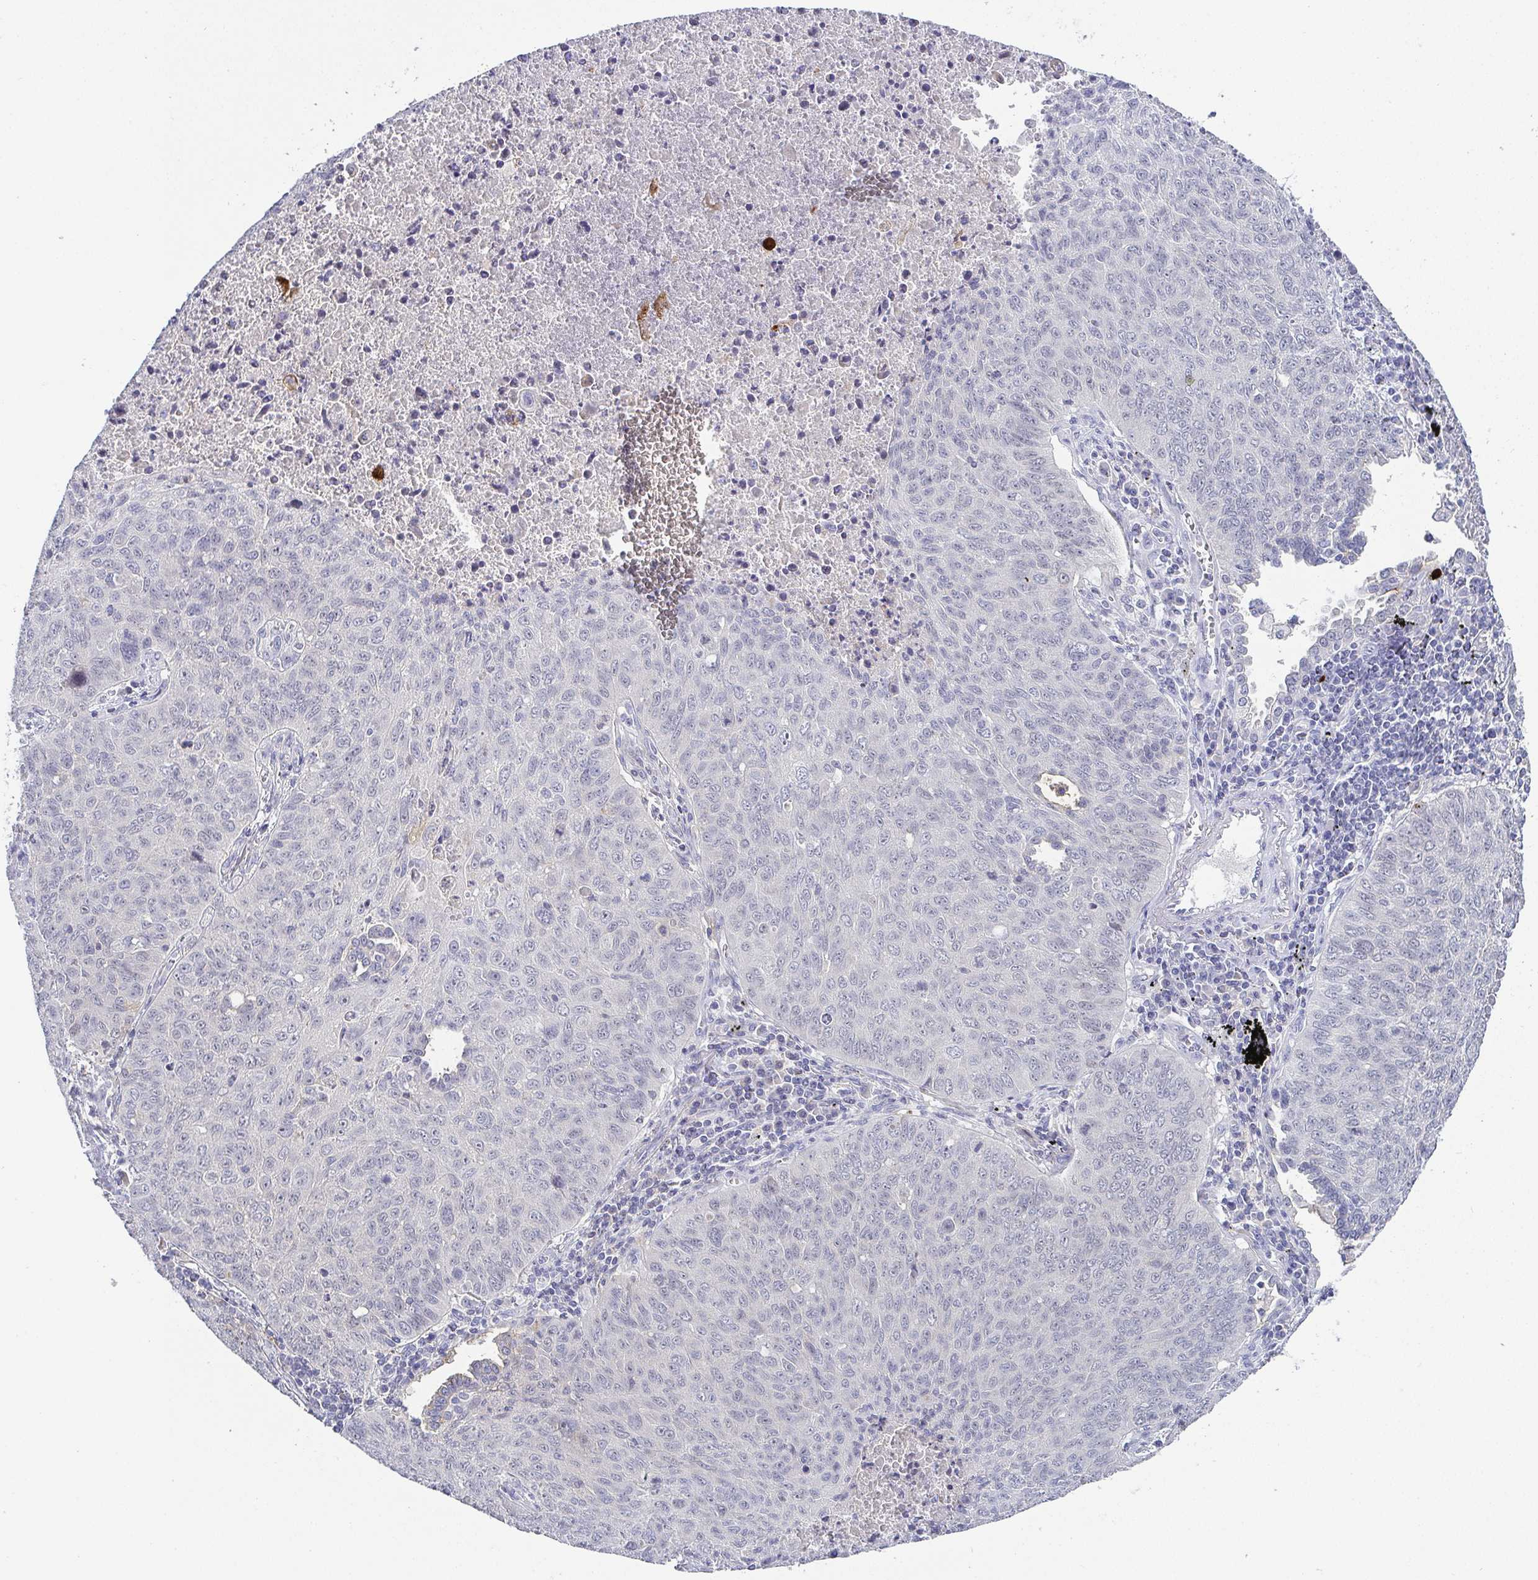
{"staining": {"intensity": "negative", "quantity": "none", "location": "none"}, "tissue": "lung cancer", "cell_type": "Tumor cells", "image_type": "cancer", "snomed": [{"axis": "morphology", "description": "Normal morphology"}, {"axis": "morphology", "description": "Aneuploidy"}, {"axis": "morphology", "description": "Squamous cell carcinoma, NOS"}, {"axis": "topography", "description": "Lymph node"}, {"axis": "topography", "description": "Lung"}], "caption": "This is an immunohistochemistry micrograph of lung cancer (squamous cell carcinoma). There is no expression in tumor cells.", "gene": "RNASE7", "patient": {"sex": "female", "age": 76}}